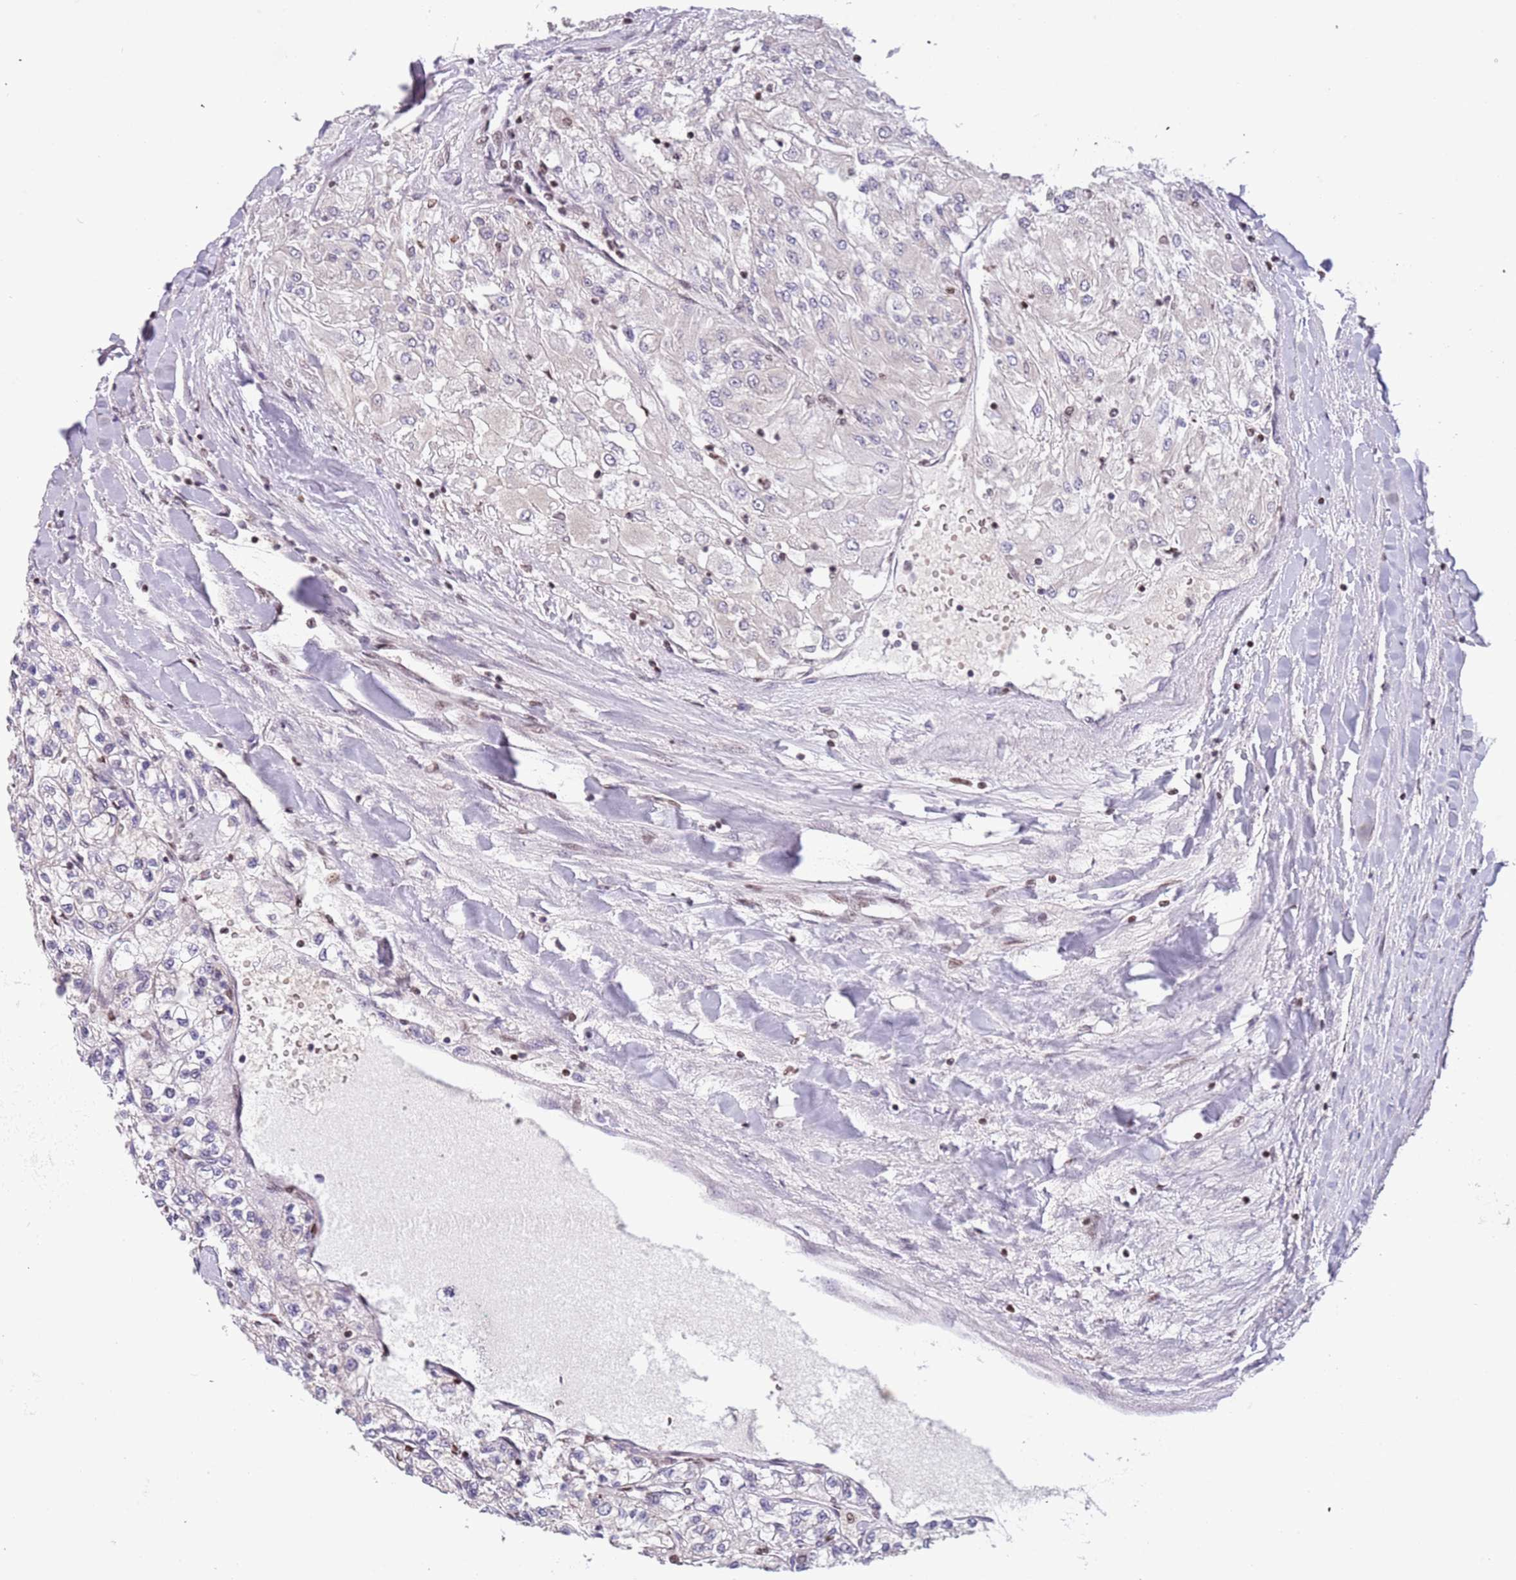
{"staining": {"intensity": "negative", "quantity": "none", "location": "none"}, "tissue": "renal cancer", "cell_type": "Tumor cells", "image_type": "cancer", "snomed": [{"axis": "morphology", "description": "Adenocarcinoma, NOS"}, {"axis": "topography", "description": "Kidney"}], "caption": "Immunohistochemistry image of neoplastic tissue: adenocarcinoma (renal) stained with DAB (3,3'-diaminobenzidine) shows no significant protein expression in tumor cells.", "gene": "ARHGEF5", "patient": {"sex": "male", "age": 80}}